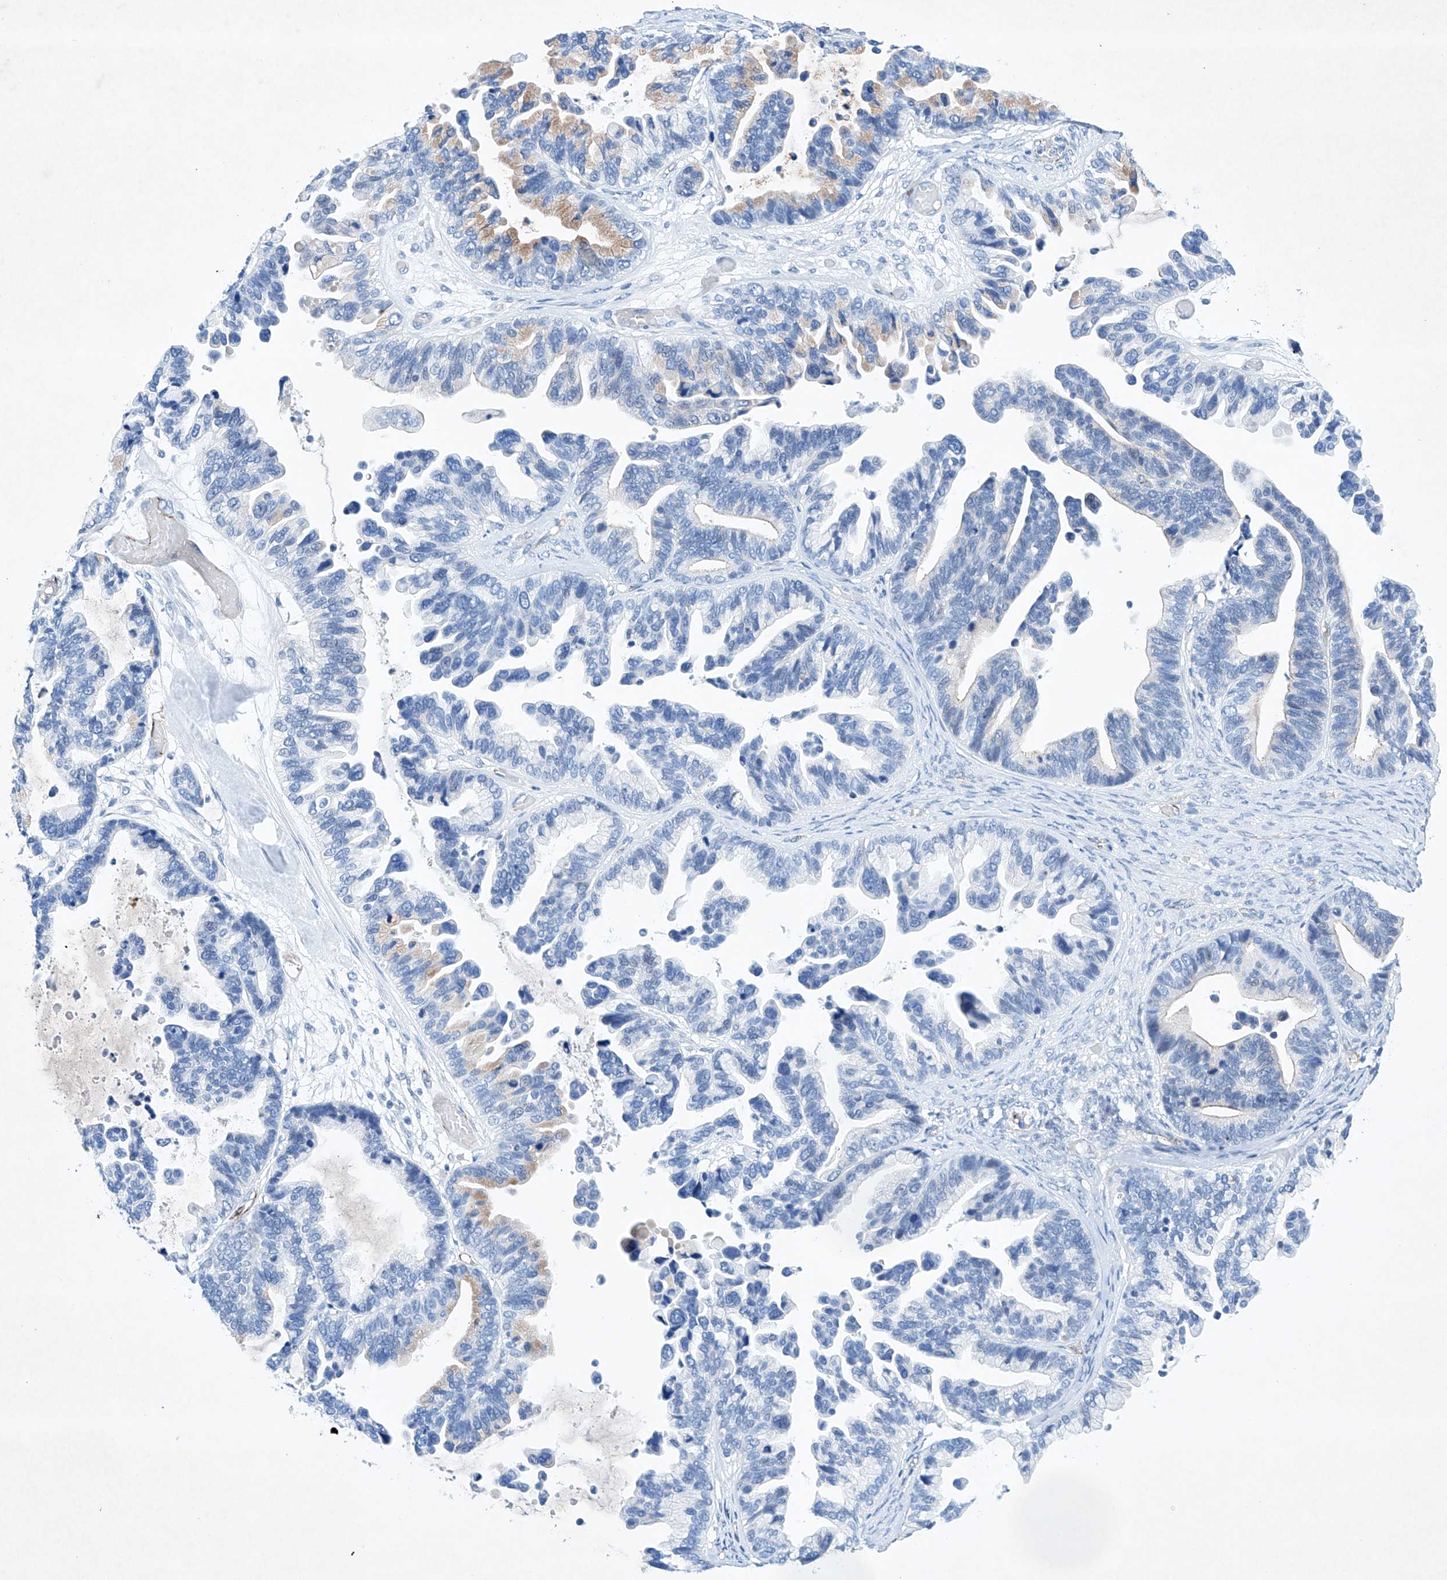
{"staining": {"intensity": "weak", "quantity": "<25%", "location": "cytoplasmic/membranous"}, "tissue": "ovarian cancer", "cell_type": "Tumor cells", "image_type": "cancer", "snomed": [{"axis": "morphology", "description": "Cystadenocarcinoma, serous, NOS"}, {"axis": "topography", "description": "Ovary"}], "caption": "This is a image of IHC staining of ovarian serous cystadenocarcinoma, which shows no staining in tumor cells. (IHC, brightfield microscopy, high magnification).", "gene": "ETV7", "patient": {"sex": "female", "age": 56}}